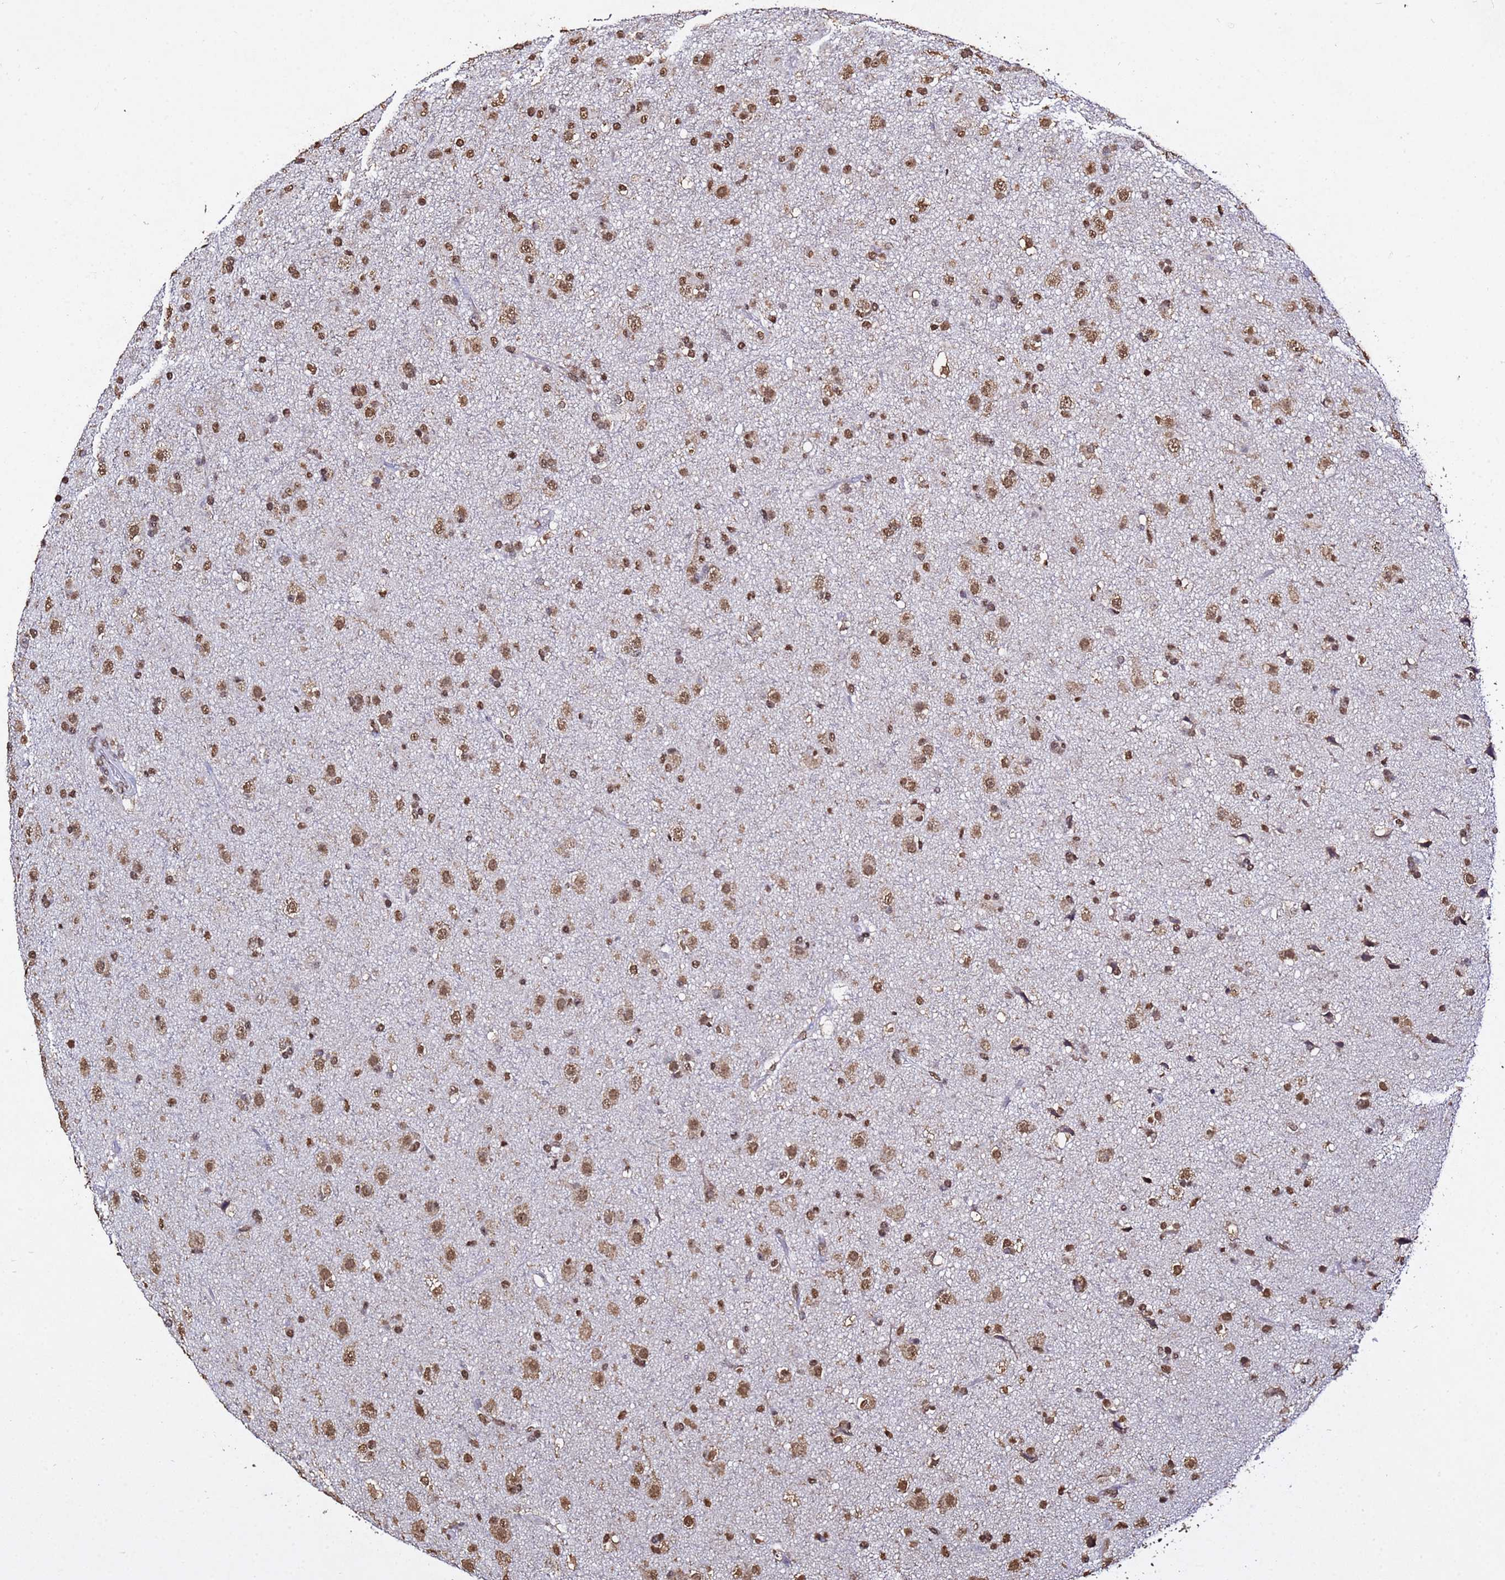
{"staining": {"intensity": "moderate", "quantity": ">75%", "location": "nuclear"}, "tissue": "glioma", "cell_type": "Tumor cells", "image_type": "cancer", "snomed": [{"axis": "morphology", "description": "Glioma, malignant, Low grade"}, {"axis": "topography", "description": "Brain"}], "caption": "Tumor cells demonstrate moderate nuclear expression in approximately >75% of cells in malignant glioma (low-grade).", "gene": "MYOCD", "patient": {"sex": "male", "age": 65}}